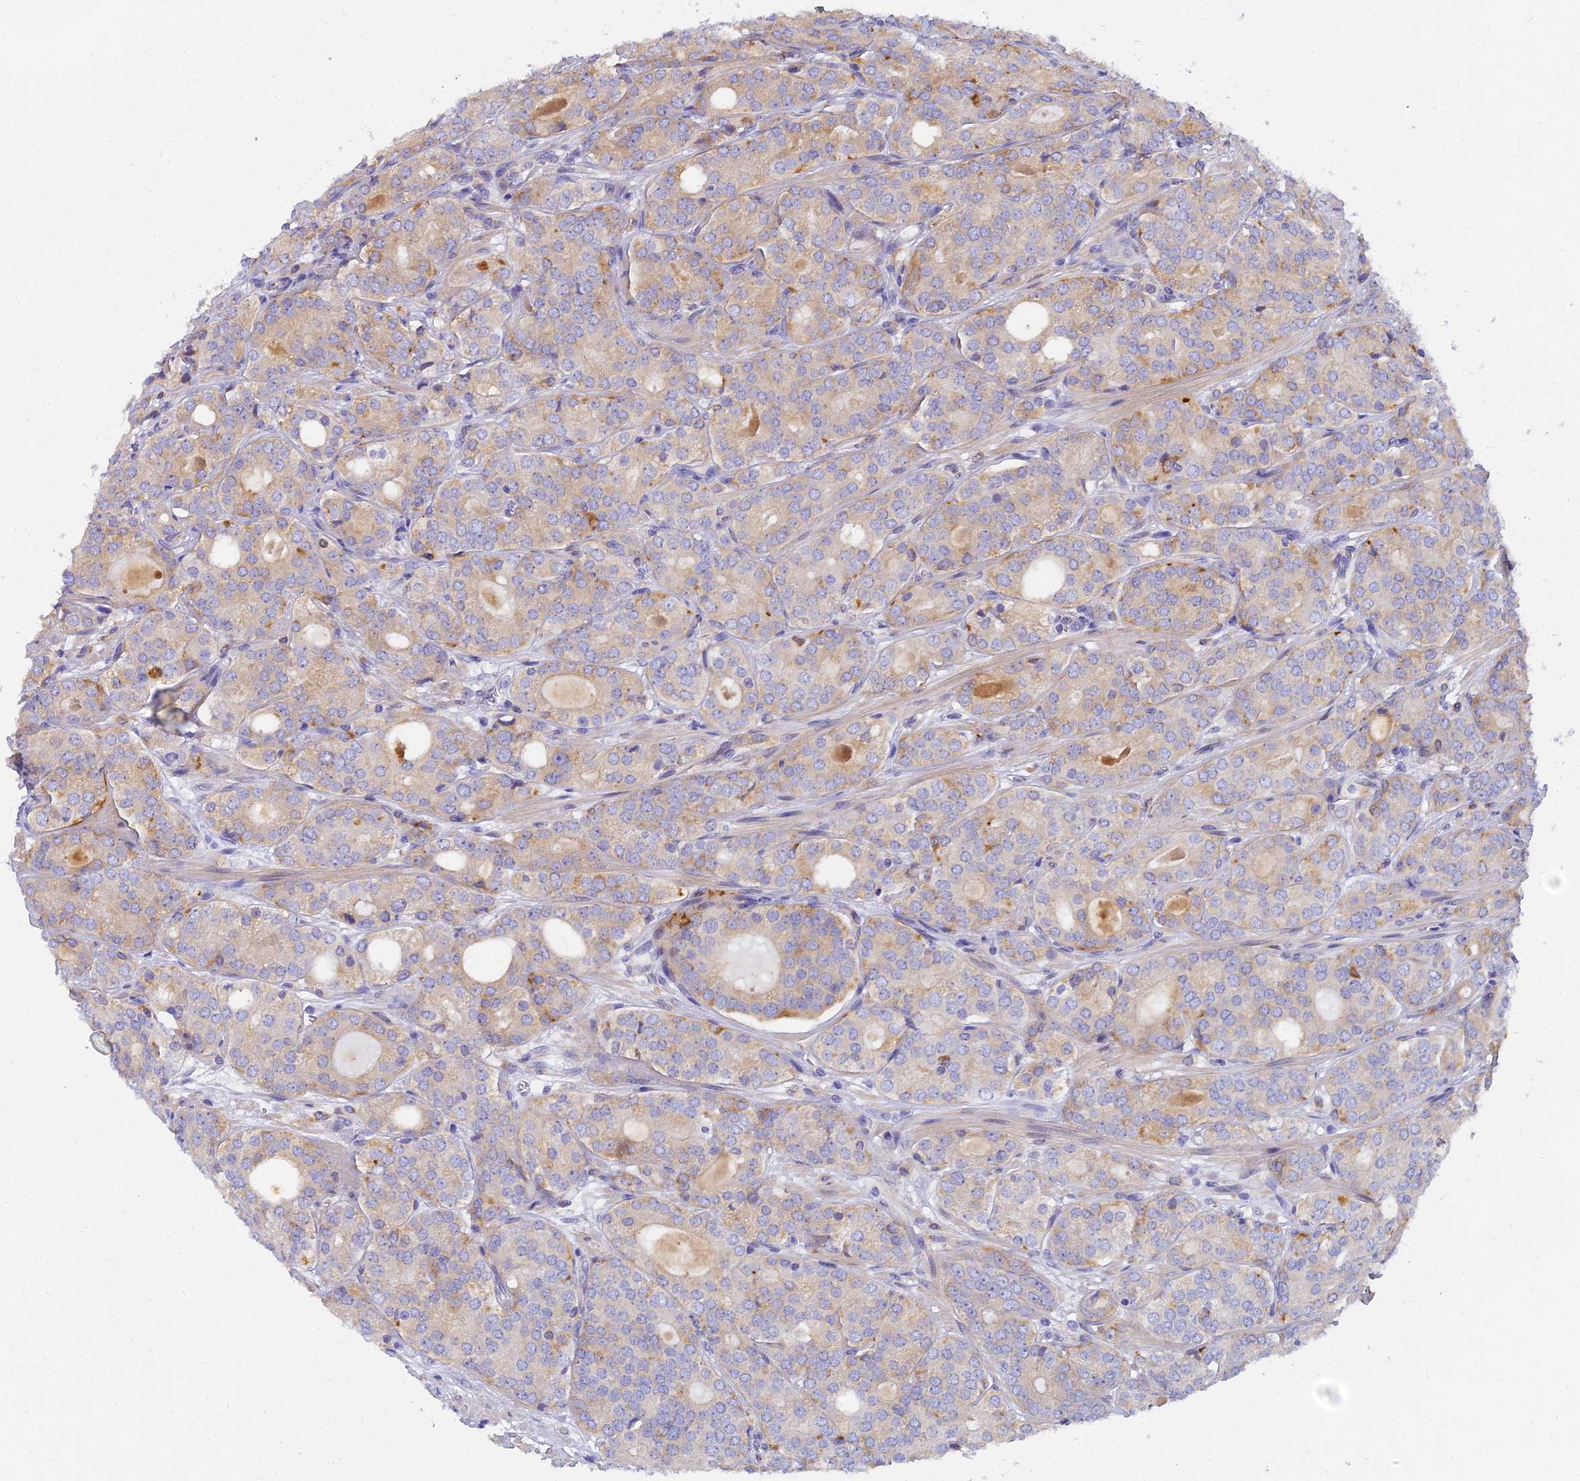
{"staining": {"intensity": "weak", "quantity": "<25%", "location": "cytoplasmic/membranous"}, "tissue": "prostate cancer", "cell_type": "Tumor cells", "image_type": "cancer", "snomed": [{"axis": "morphology", "description": "Adenocarcinoma, High grade"}, {"axis": "topography", "description": "Prostate"}], "caption": "Photomicrograph shows no protein staining in tumor cells of prostate cancer tissue.", "gene": "ARL8B", "patient": {"sex": "male", "age": 64}}